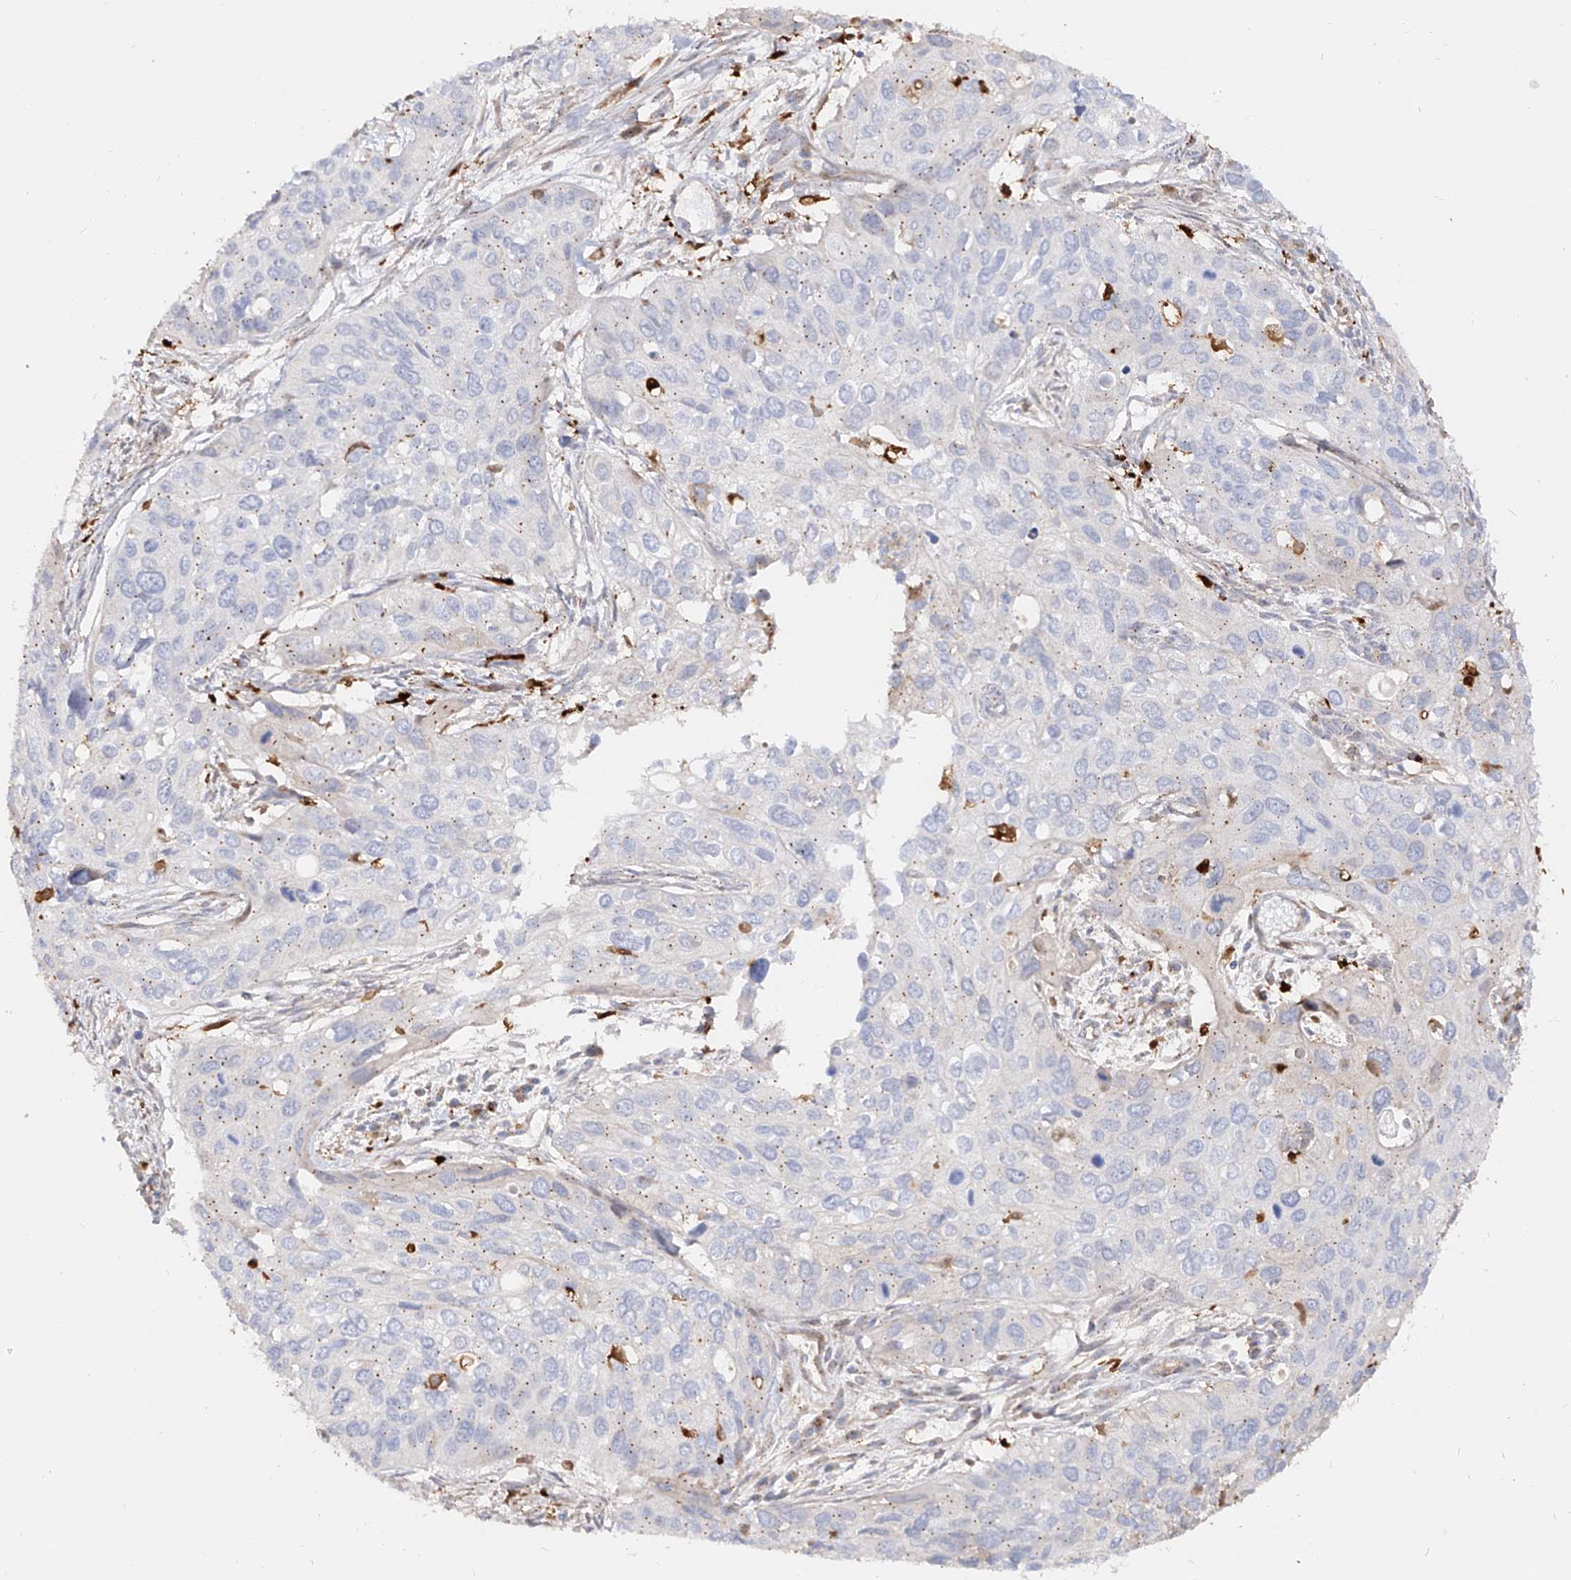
{"staining": {"intensity": "weak", "quantity": "<25%", "location": "cytoplasmic/membranous"}, "tissue": "cervical cancer", "cell_type": "Tumor cells", "image_type": "cancer", "snomed": [{"axis": "morphology", "description": "Squamous cell carcinoma, NOS"}, {"axis": "topography", "description": "Cervix"}], "caption": "Immunohistochemical staining of human cervical squamous cell carcinoma displays no significant expression in tumor cells. Nuclei are stained in blue.", "gene": "KYNU", "patient": {"sex": "female", "age": 55}}